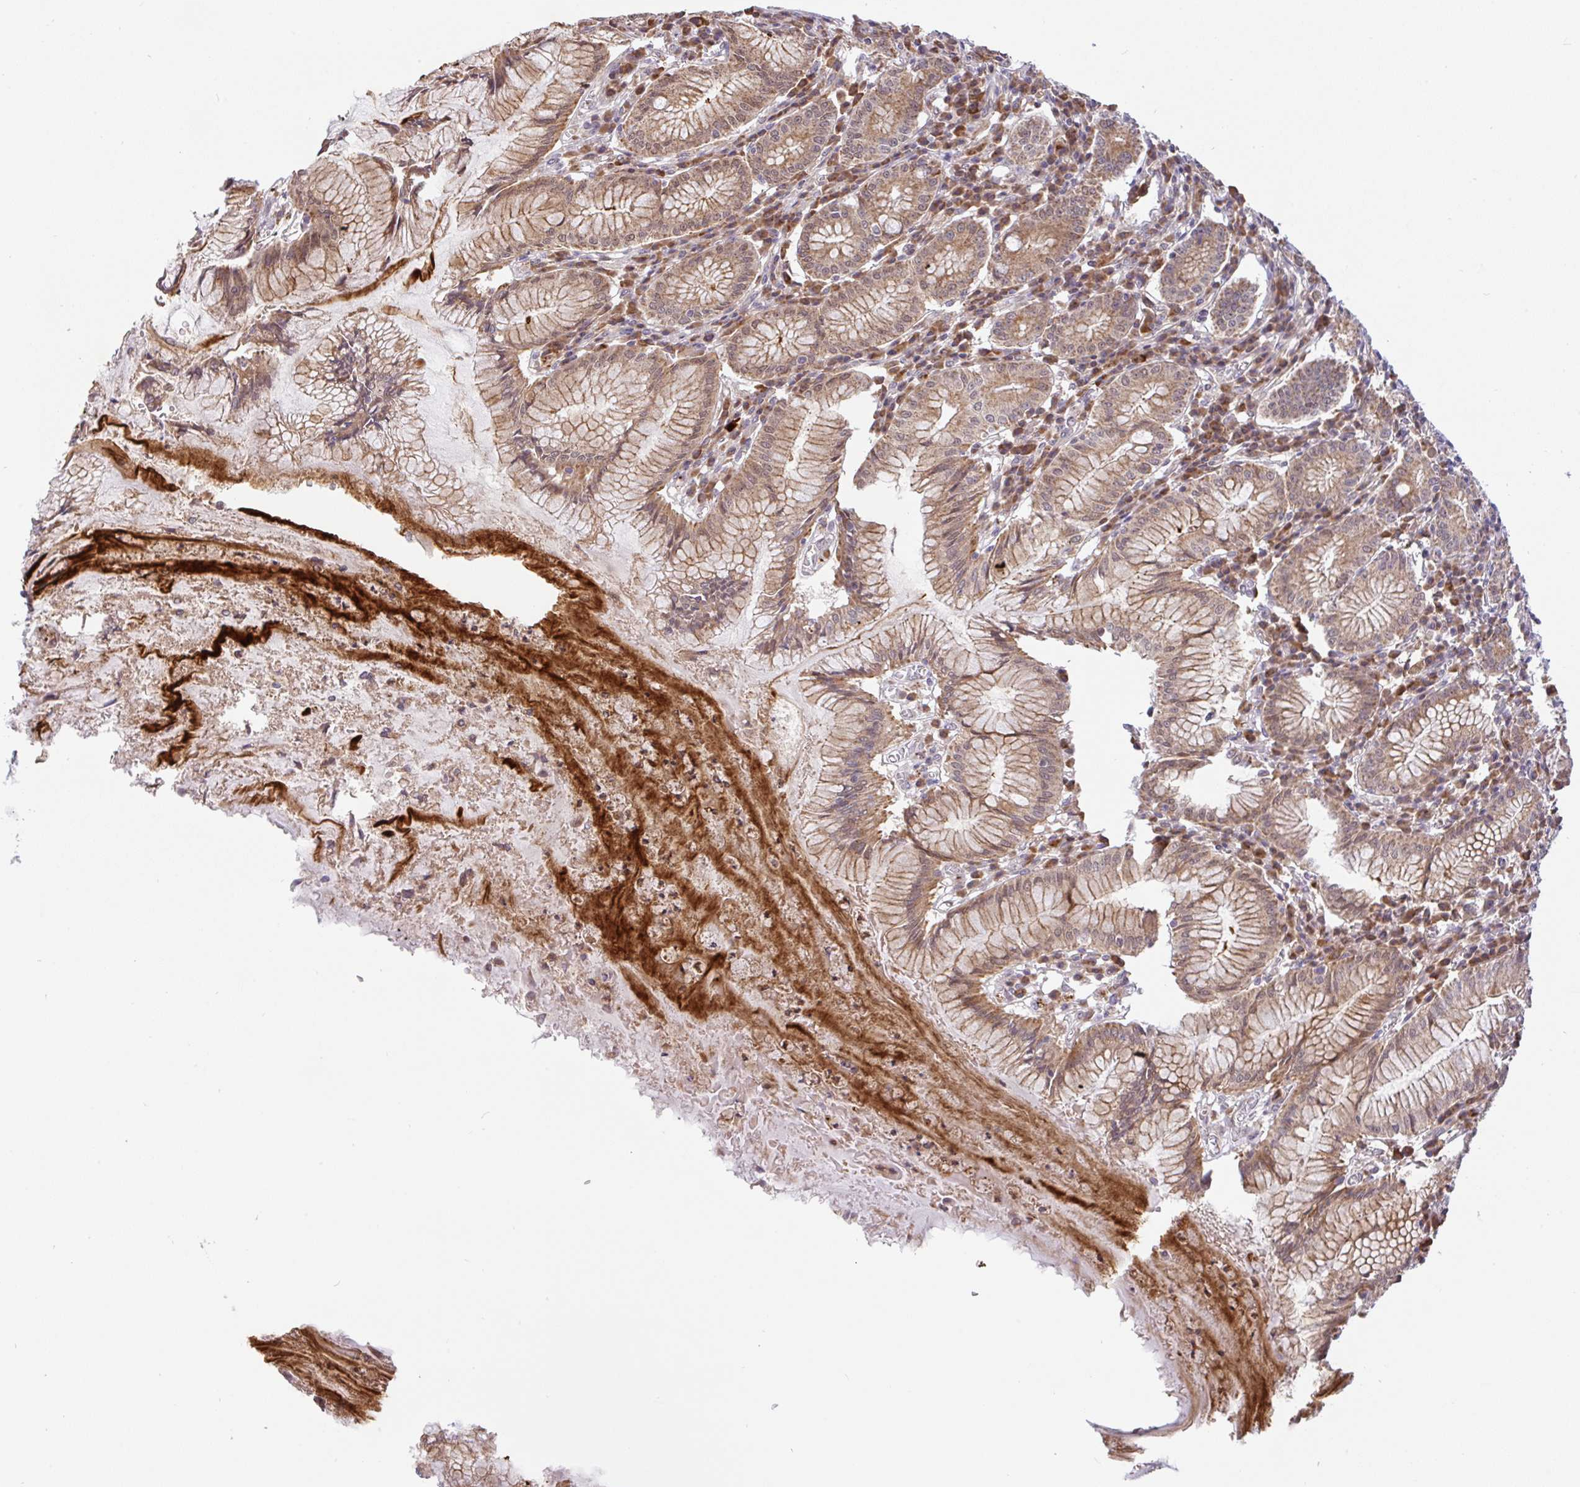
{"staining": {"intensity": "moderate", "quantity": ">75%", "location": "cytoplasmic/membranous,nuclear"}, "tissue": "stomach", "cell_type": "Glandular cells", "image_type": "normal", "snomed": [{"axis": "morphology", "description": "Normal tissue, NOS"}, {"axis": "topography", "description": "Stomach"}], "caption": "A high-resolution micrograph shows immunohistochemistry staining of unremarkable stomach, which exhibits moderate cytoplasmic/membranous,nuclear positivity in about >75% of glandular cells.", "gene": "DLEU7", "patient": {"sex": "male", "age": 55}}